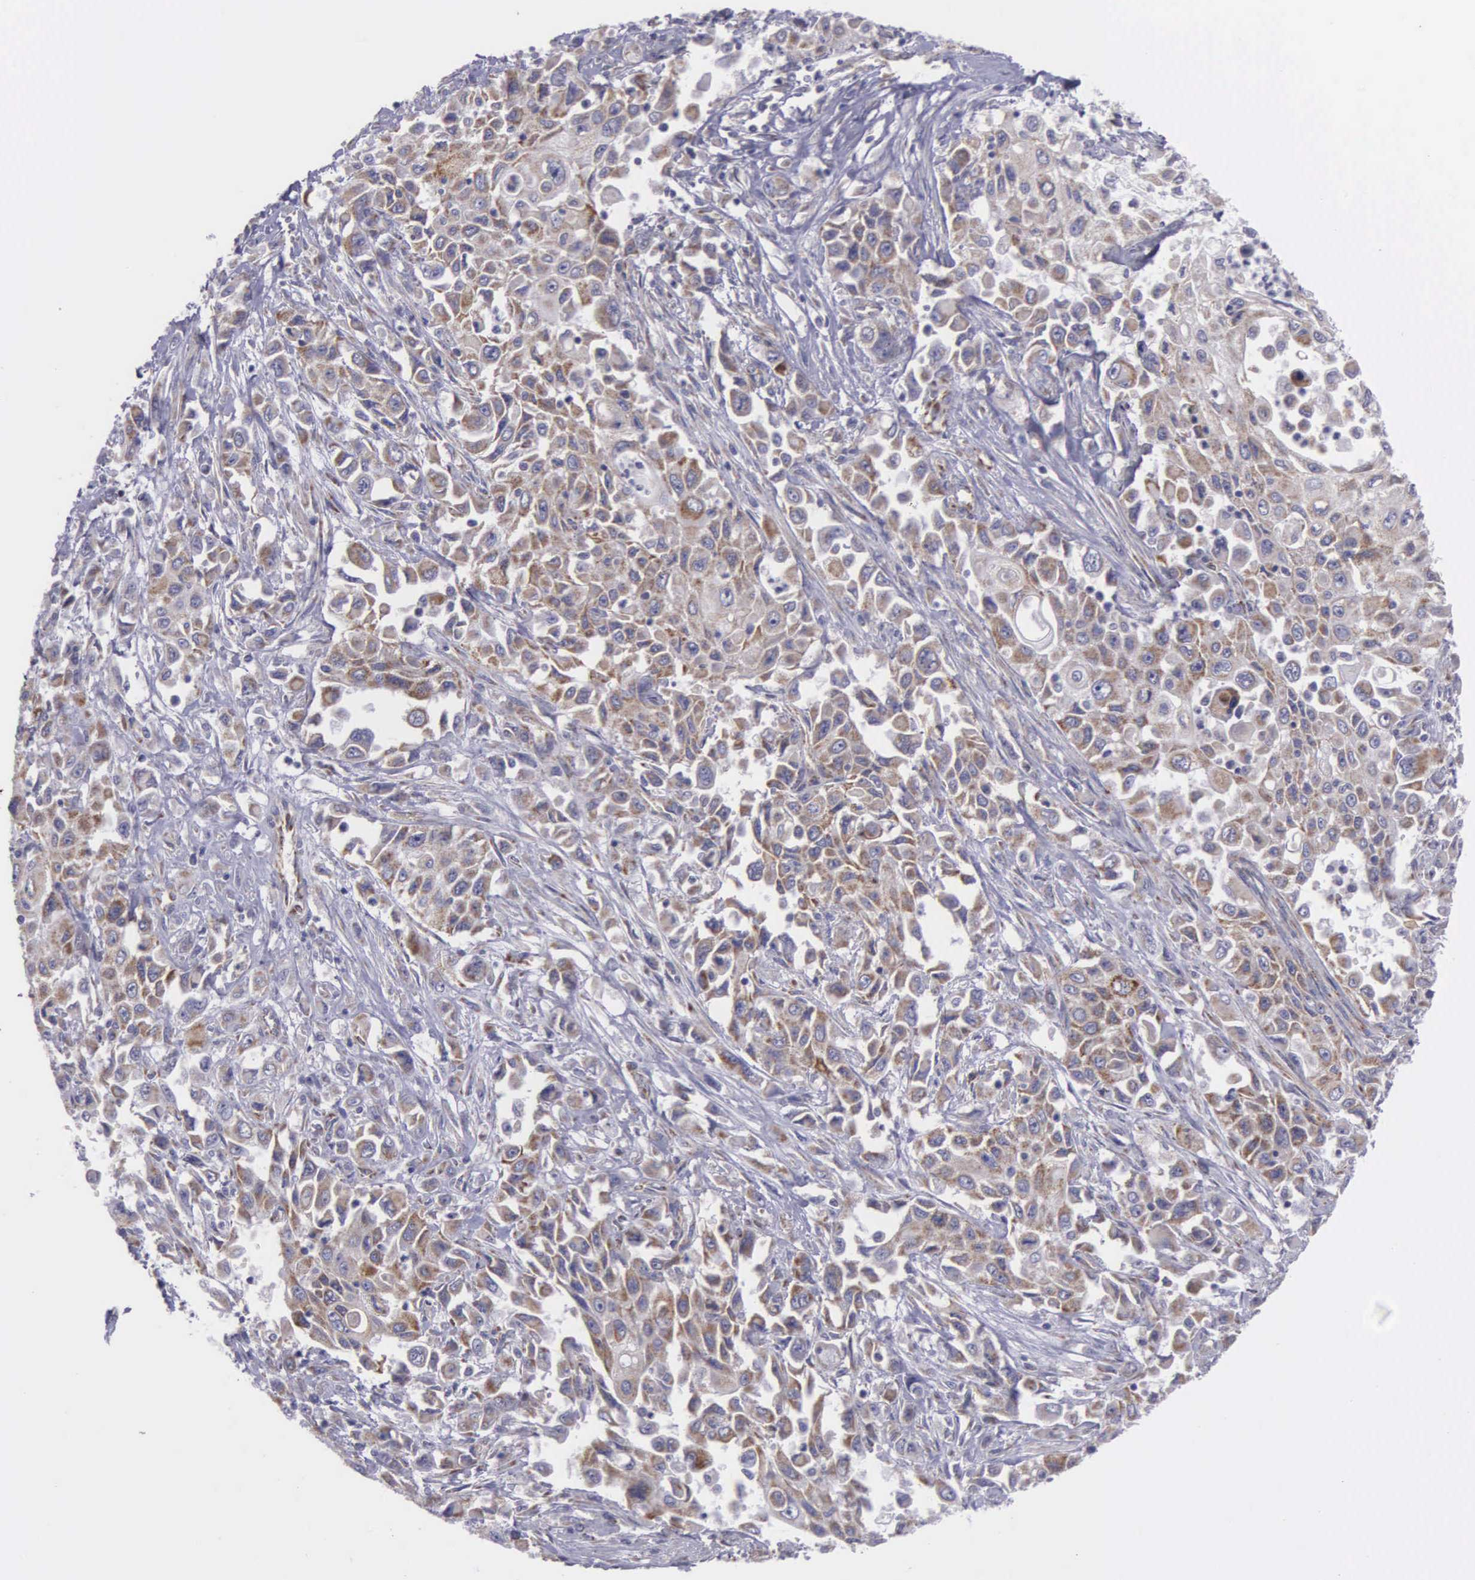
{"staining": {"intensity": "weak", "quantity": ">75%", "location": "cytoplasmic/membranous"}, "tissue": "pancreatic cancer", "cell_type": "Tumor cells", "image_type": "cancer", "snomed": [{"axis": "morphology", "description": "Adenocarcinoma, NOS"}, {"axis": "topography", "description": "Pancreas"}], "caption": "Pancreatic cancer (adenocarcinoma) tissue displays weak cytoplasmic/membranous positivity in approximately >75% of tumor cells, visualized by immunohistochemistry.", "gene": "SYNJ2BP", "patient": {"sex": "male", "age": 70}}